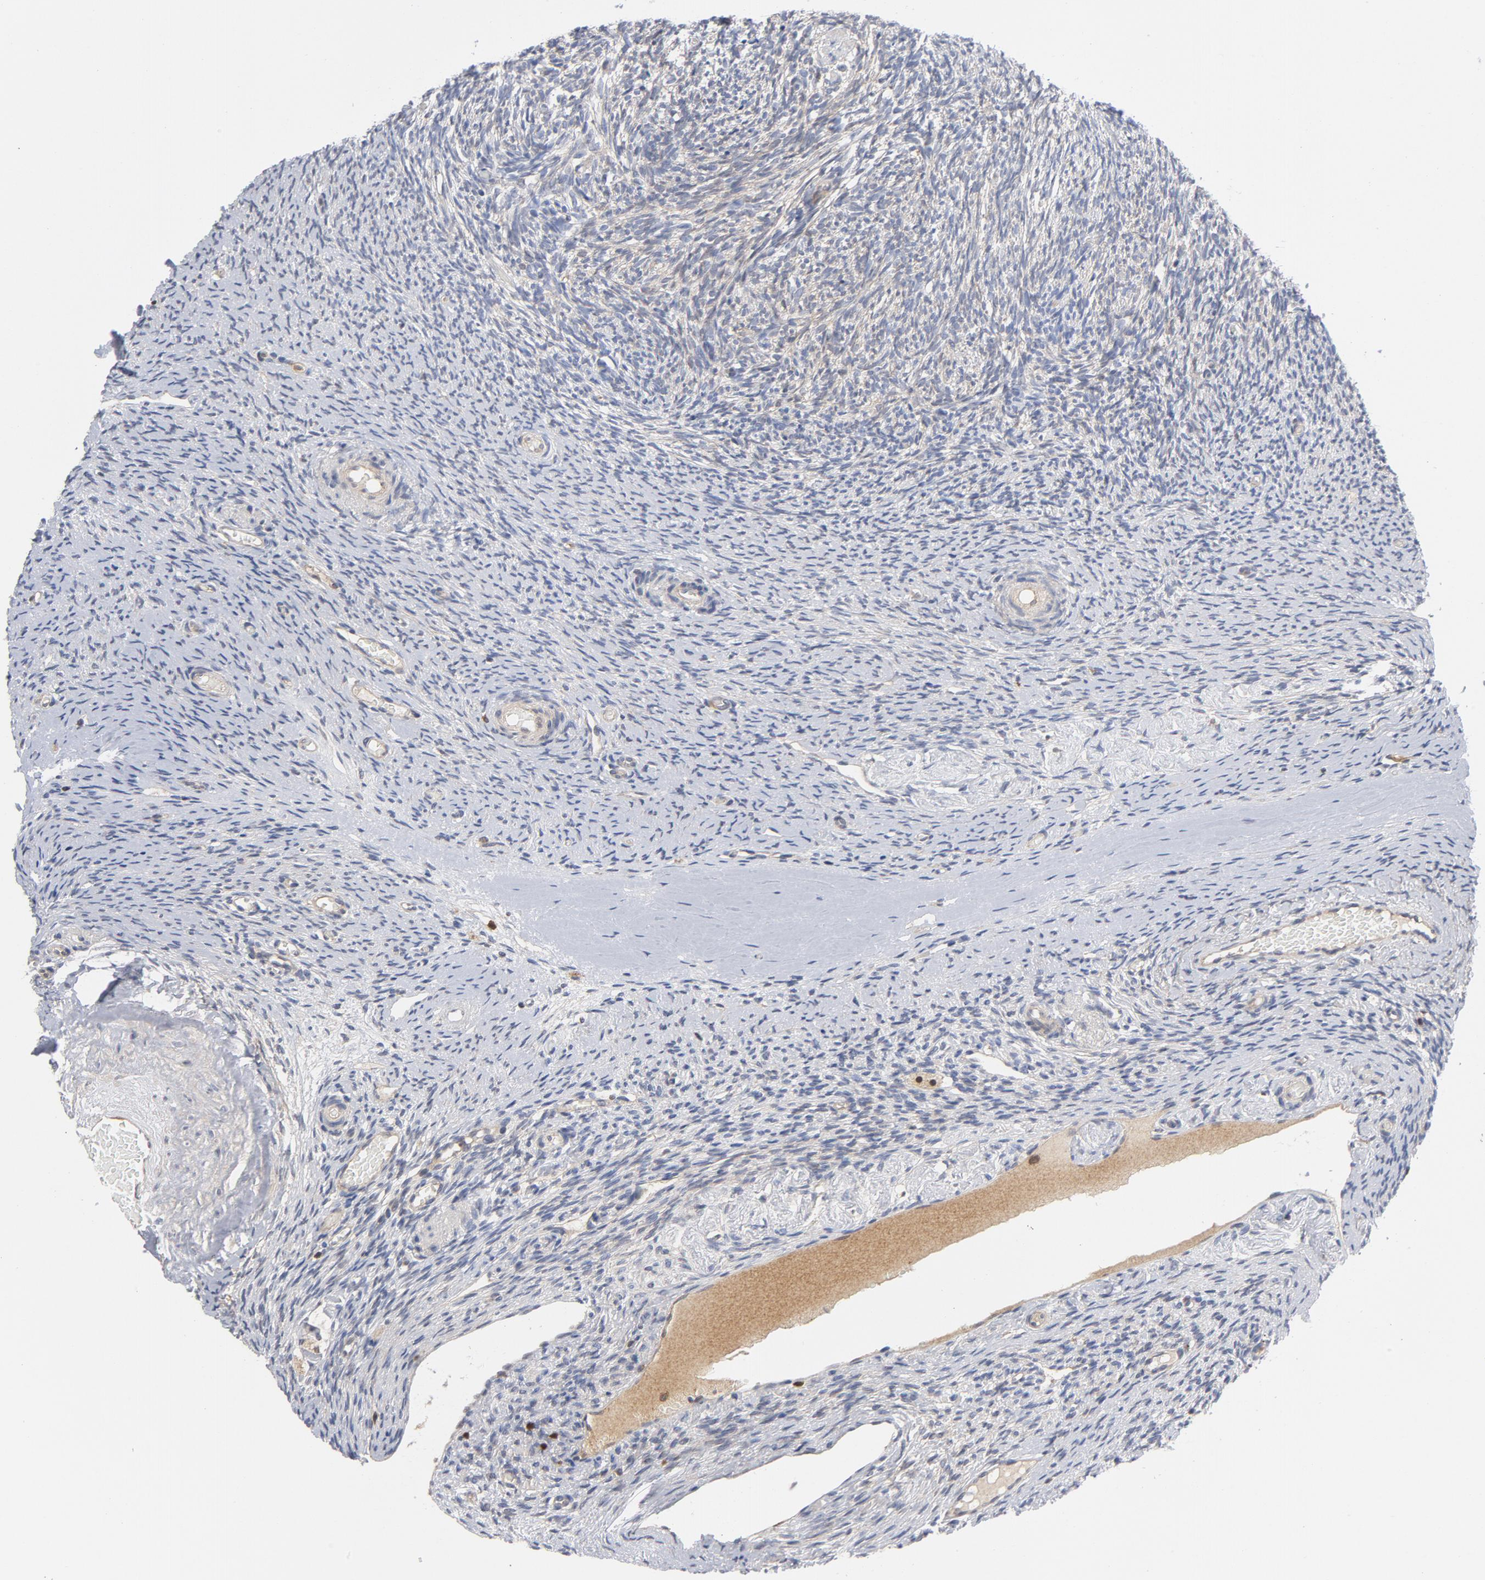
{"staining": {"intensity": "negative", "quantity": "none", "location": "none"}, "tissue": "ovary", "cell_type": "Ovarian stroma cells", "image_type": "normal", "snomed": [{"axis": "morphology", "description": "Normal tissue, NOS"}, {"axis": "topography", "description": "Ovary"}], "caption": "The image displays no staining of ovarian stroma cells in unremarkable ovary.", "gene": "TRADD", "patient": {"sex": "female", "age": 60}}